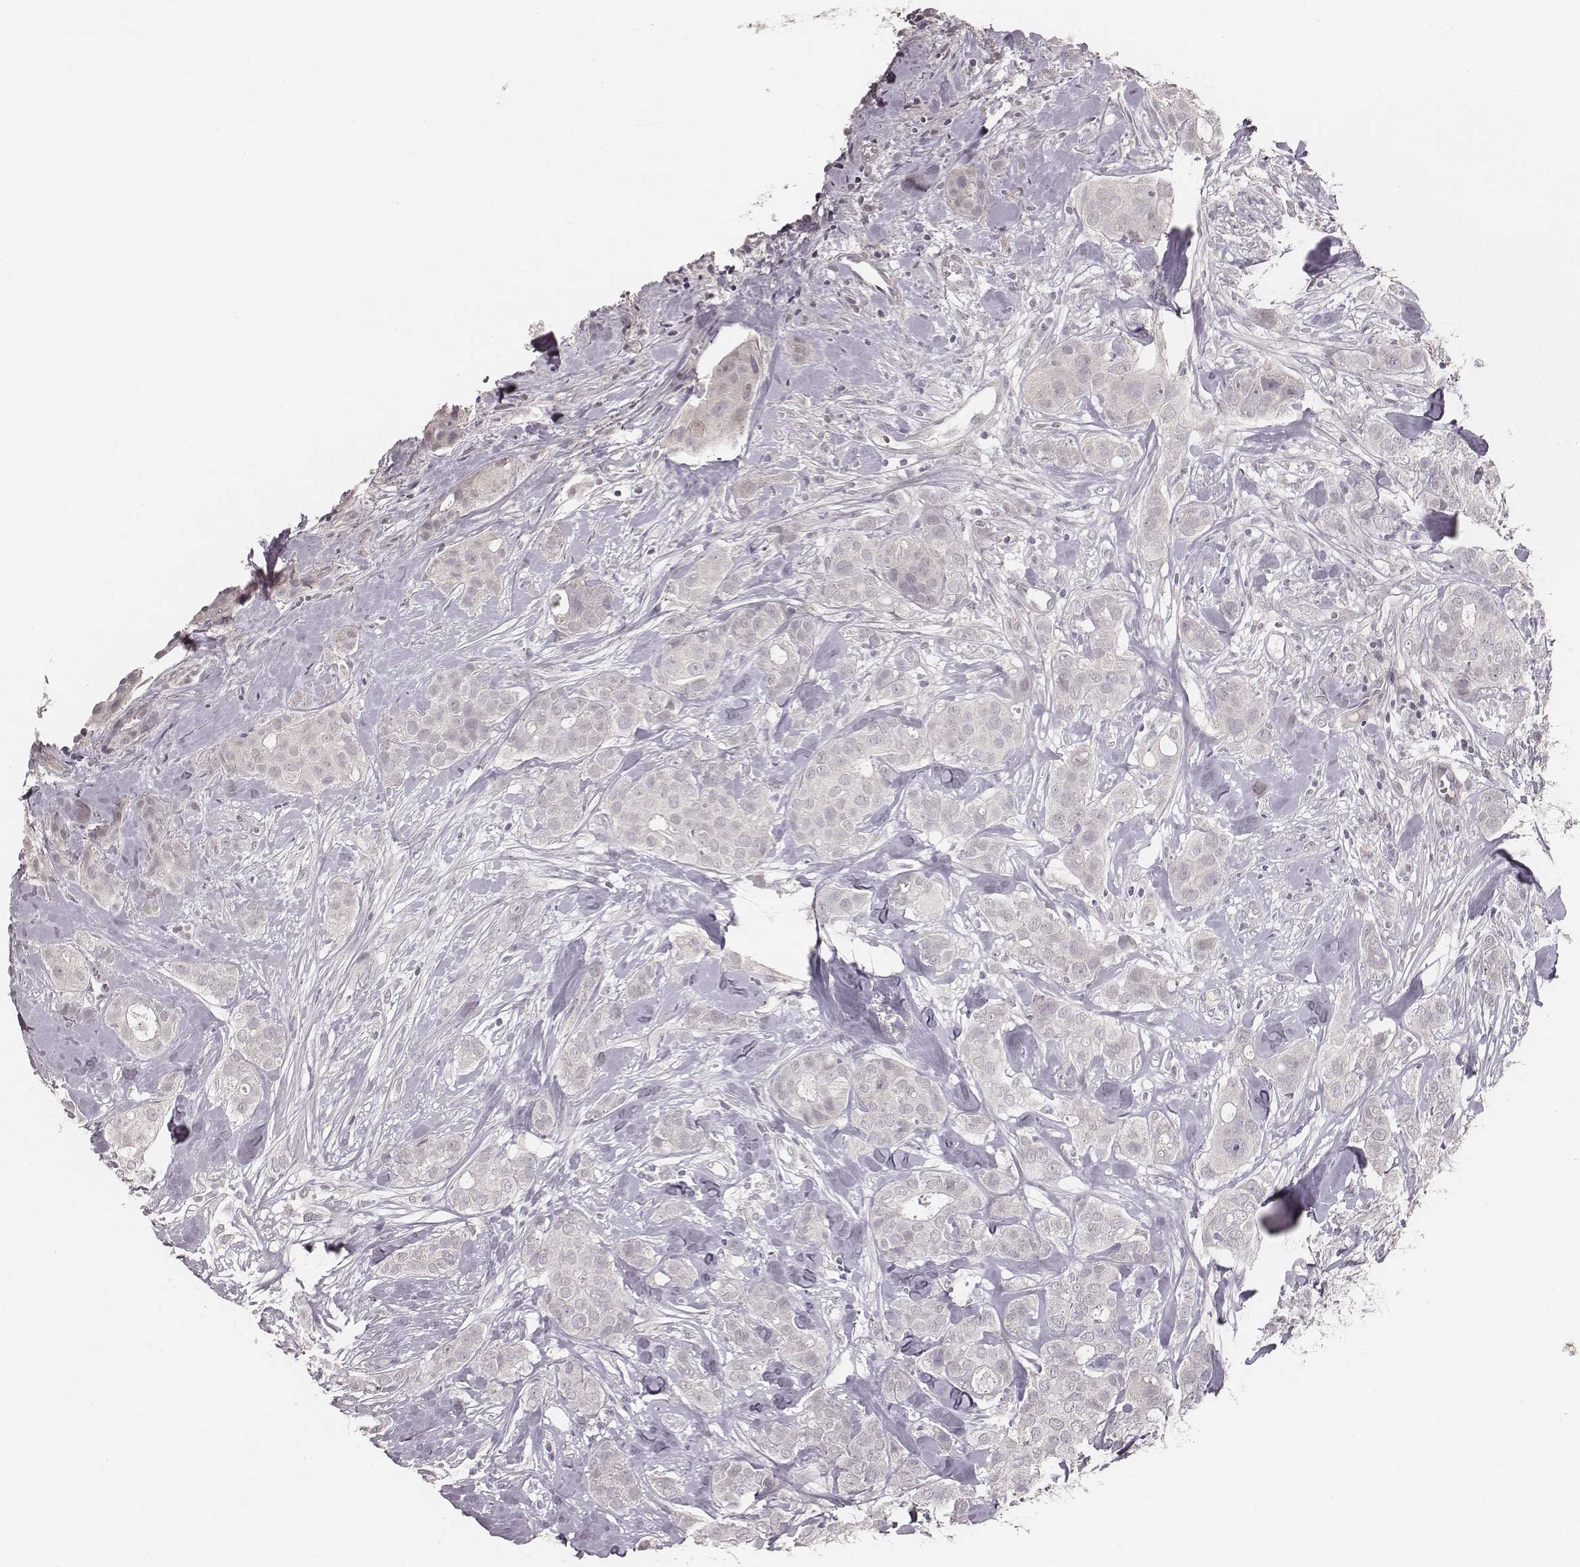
{"staining": {"intensity": "negative", "quantity": "none", "location": "none"}, "tissue": "breast cancer", "cell_type": "Tumor cells", "image_type": "cancer", "snomed": [{"axis": "morphology", "description": "Duct carcinoma"}, {"axis": "topography", "description": "Breast"}], "caption": "DAB immunohistochemical staining of breast cancer (infiltrating ductal carcinoma) demonstrates no significant staining in tumor cells.", "gene": "LY6K", "patient": {"sex": "female", "age": 43}}